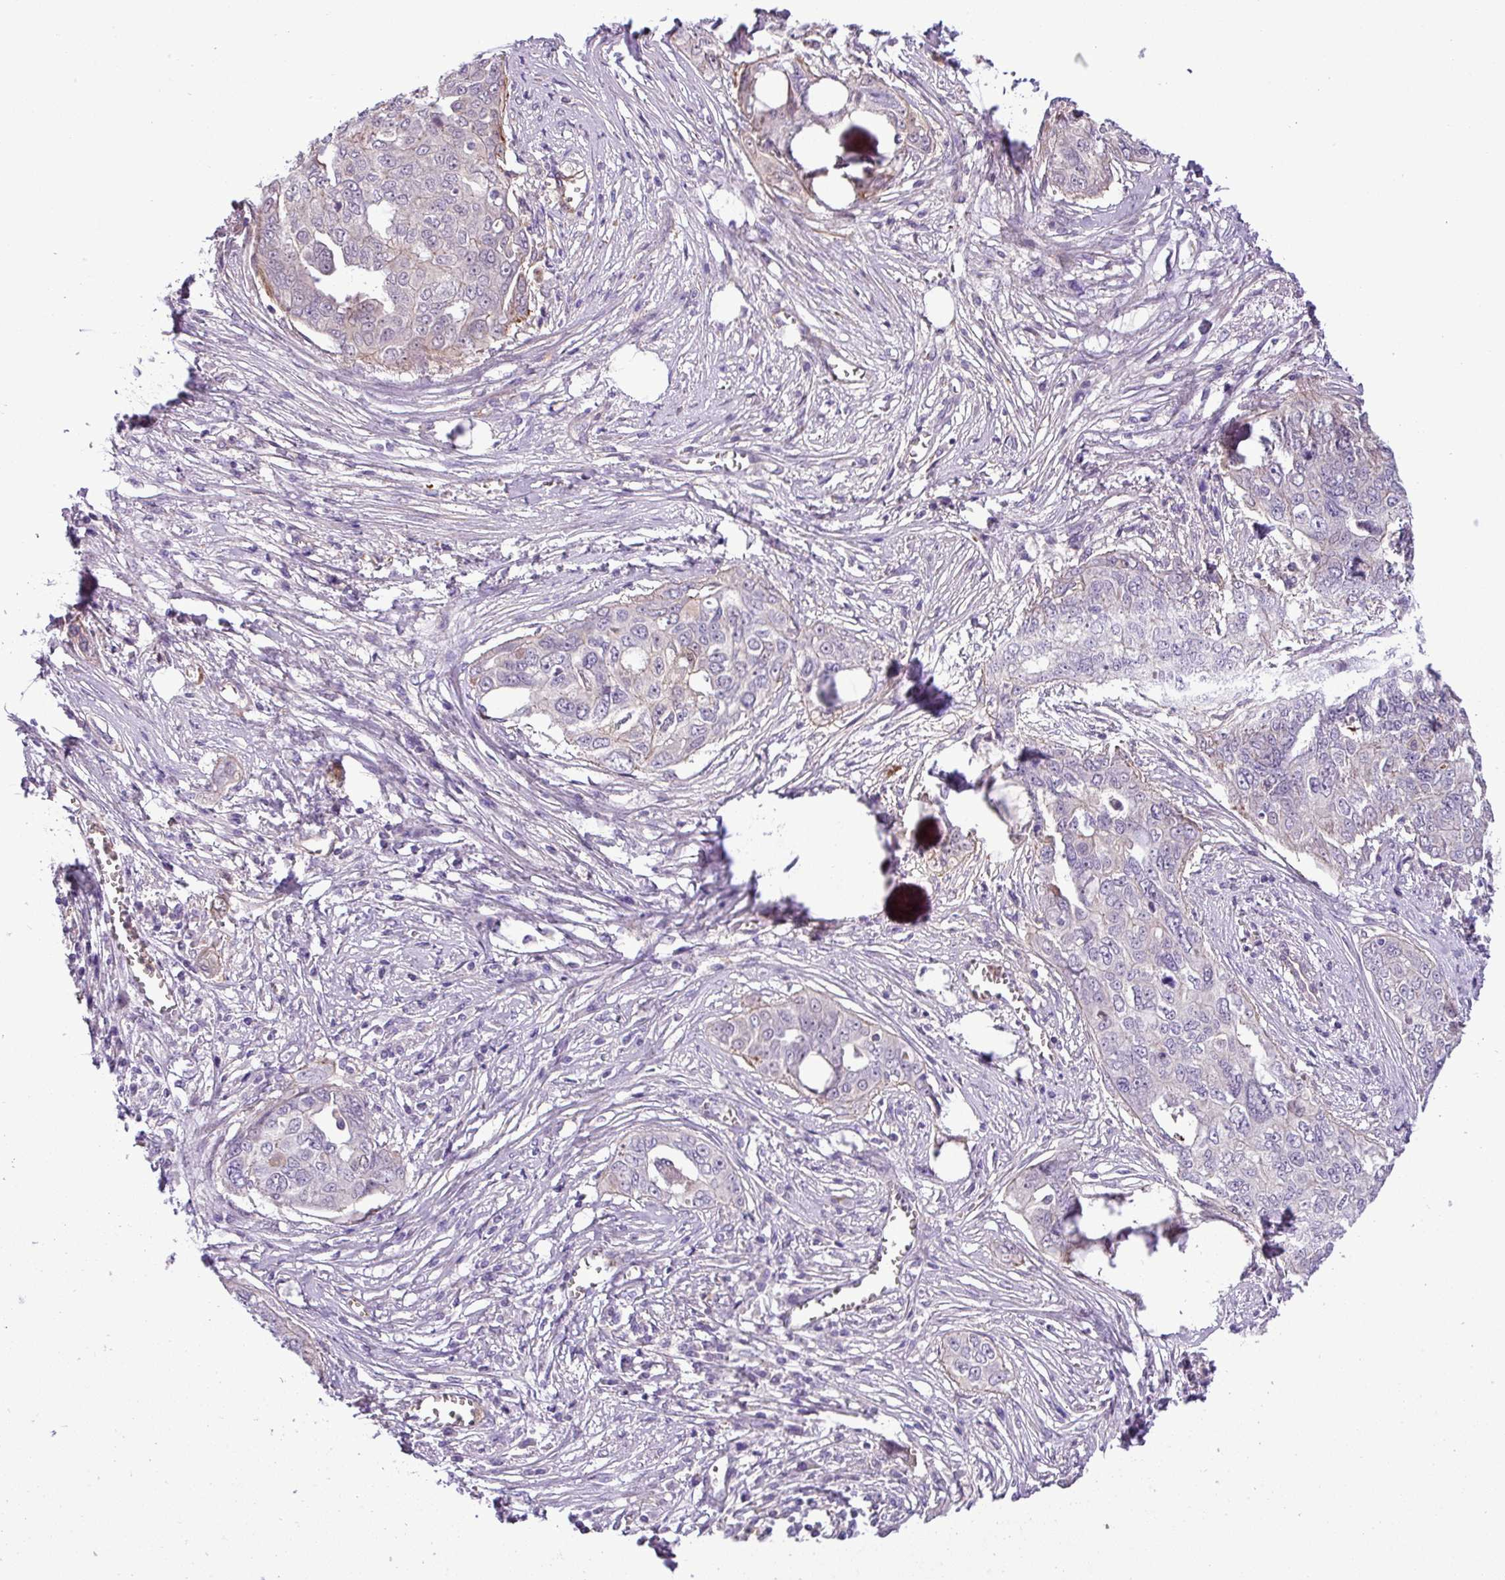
{"staining": {"intensity": "negative", "quantity": "none", "location": "none"}, "tissue": "ovarian cancer", "cell_type": "Tumor cells", "image_type": "cancer", "snomed": [{"axis": "morphology", "description": "Carcinoma, endometroid"}, {"axis": "topography", "description": "Ovary"}], "caption": "IHC of human ovarian endometroid carcinoma exhibits no expression in tumor cells.", "gene": "NBEAL2", "patient": {"sex": "female", "age": 70}}